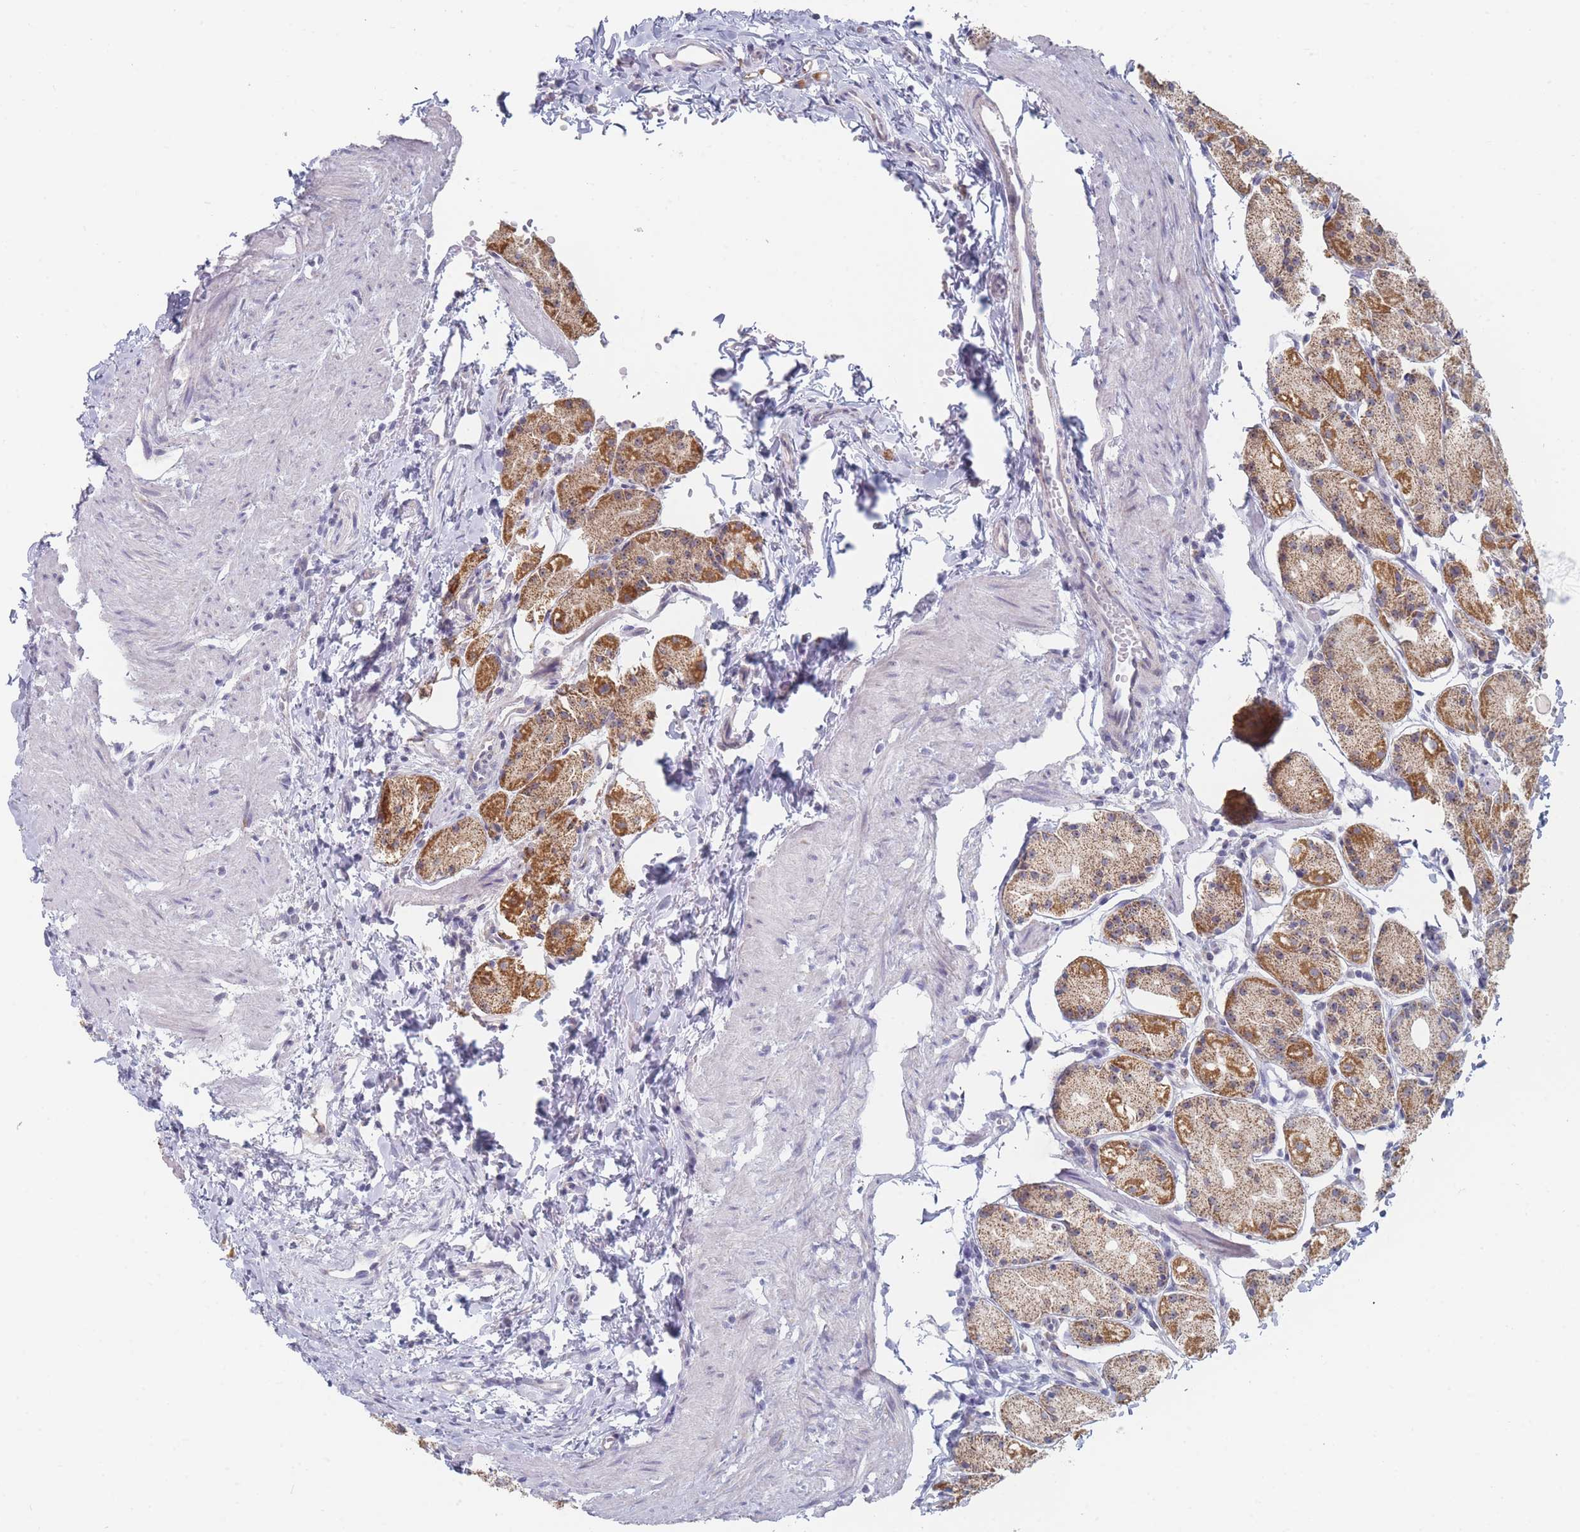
{"staining": {"intensity": "strong", "quantity": ">75%", "location": "cytoplasmic/membranous"}, "tissue": "stomach", "cell_type": "Glandular cells", "image_type": "normal", "snomed": [{"axis": "morphology", "description": "Normal tissue, NOS"}, {"axis": "topography", "description": "Stomach, upper"}], "caption": "High-magnification brightfield microscopy of normal stomach stained with DAB (3,3'-diaminobenzidine) (brown) and counterstained with hematoxylin (blue). glandular cells exhibit strong cytoplasmic/membranous positivity is present in approximately>75% of cells.", "gene": "RNF8", "patient": {"sex": "male", "age": 47}}